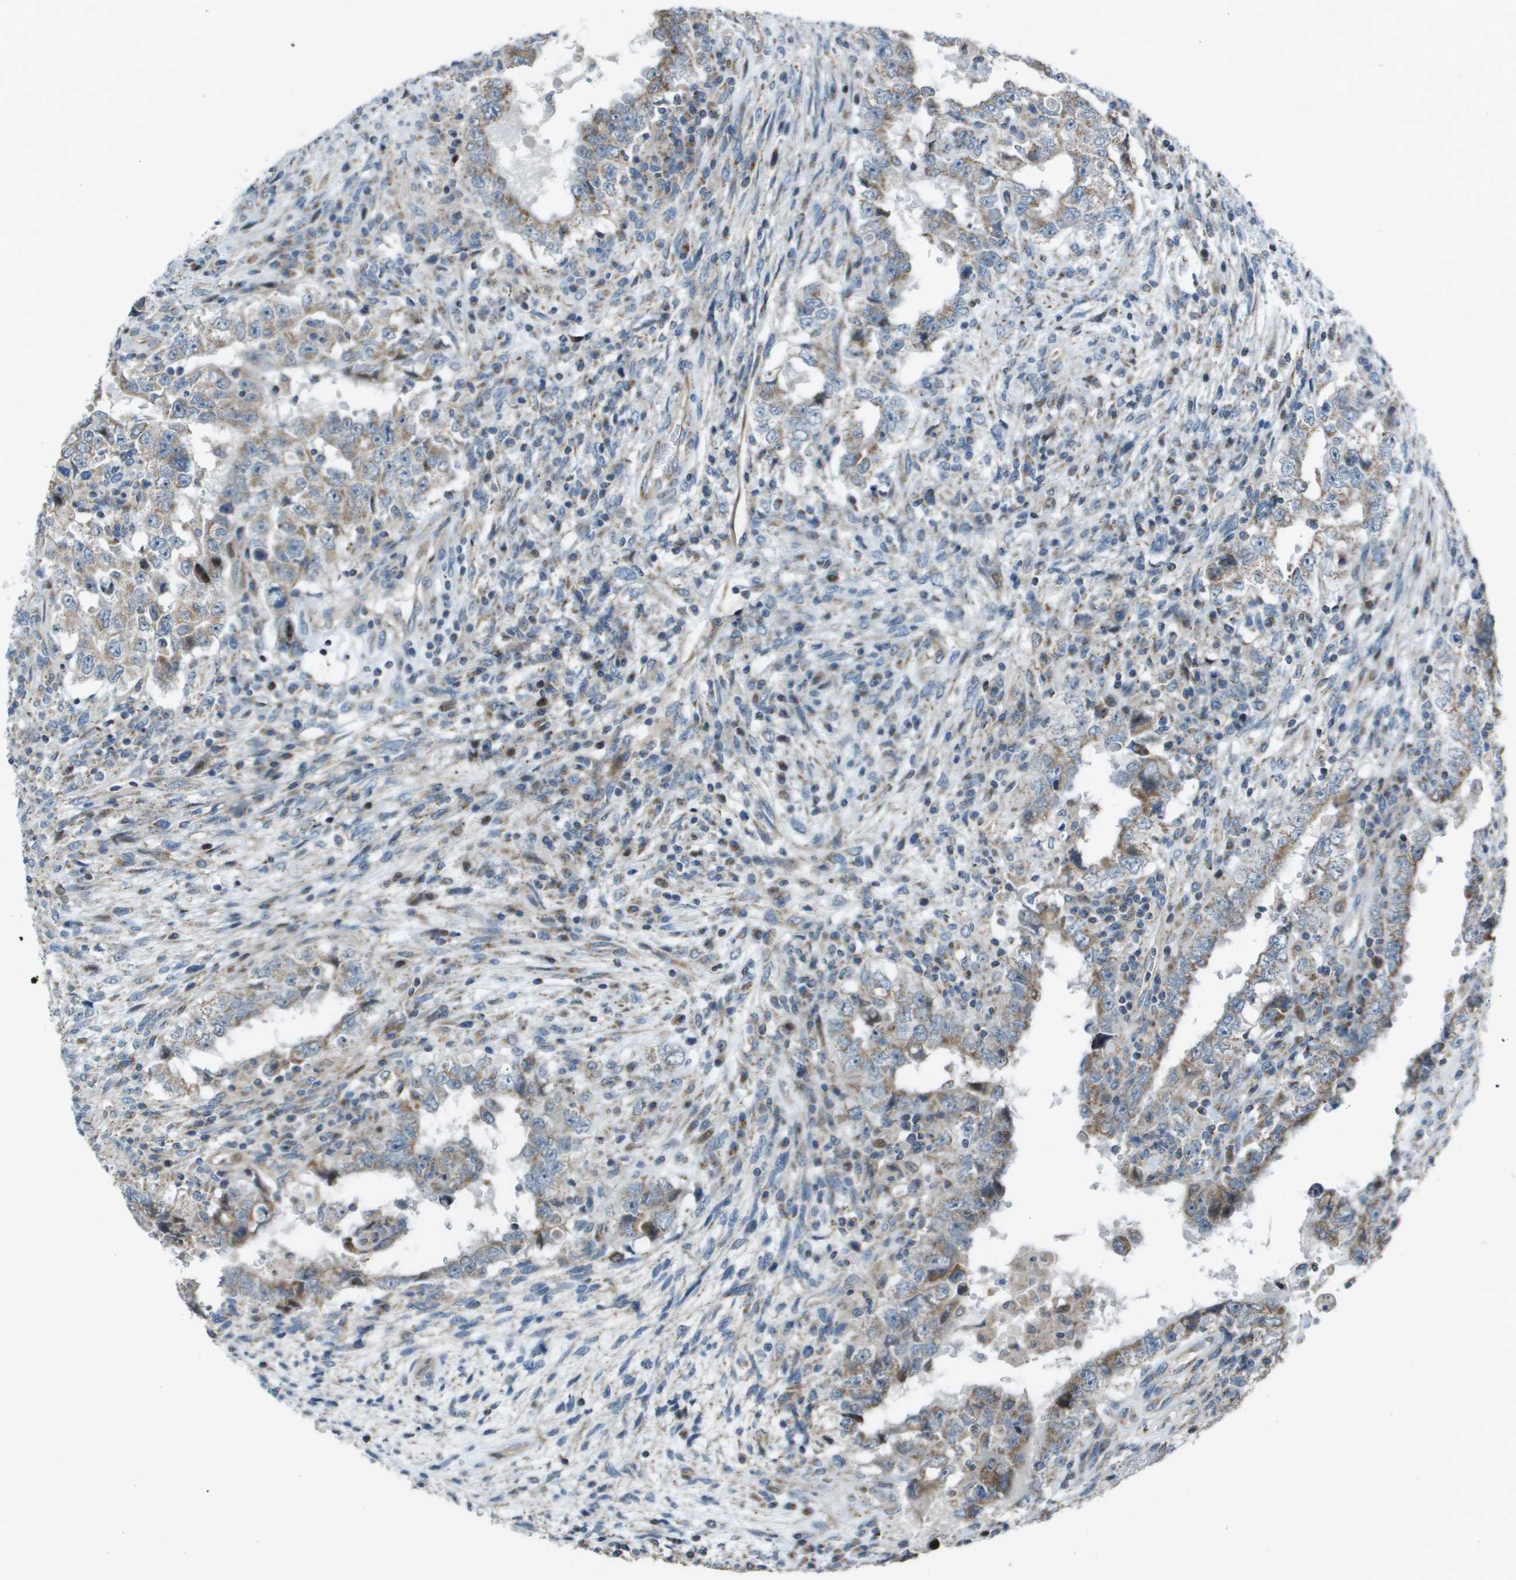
{"staining": {"intensity": "weak", "quantity": "25%-75%", "location": "cytoplasmic/membranous"}, "tissue": "testis cancer", "cell_type": "Tumor cells", "image_type": "cancer", "snomed": [{"axis": "morphology", "description": "Carcinoma, Embryonal, NOS"}, {"axis": "topography", "description": "Testis"}], "caption": "Protein expression analysis of human testis embryonal carcinoma reveals weak cytoplasmic/membranous positivity in approximately 25%-75% of tumor cells. (DAB (3,3'-diaminobenzidine) IHC, brown staining for protein, blue staining for nuclei).", "gene": "MGAT3", "patient": {"sex": "male", "age": 26}}